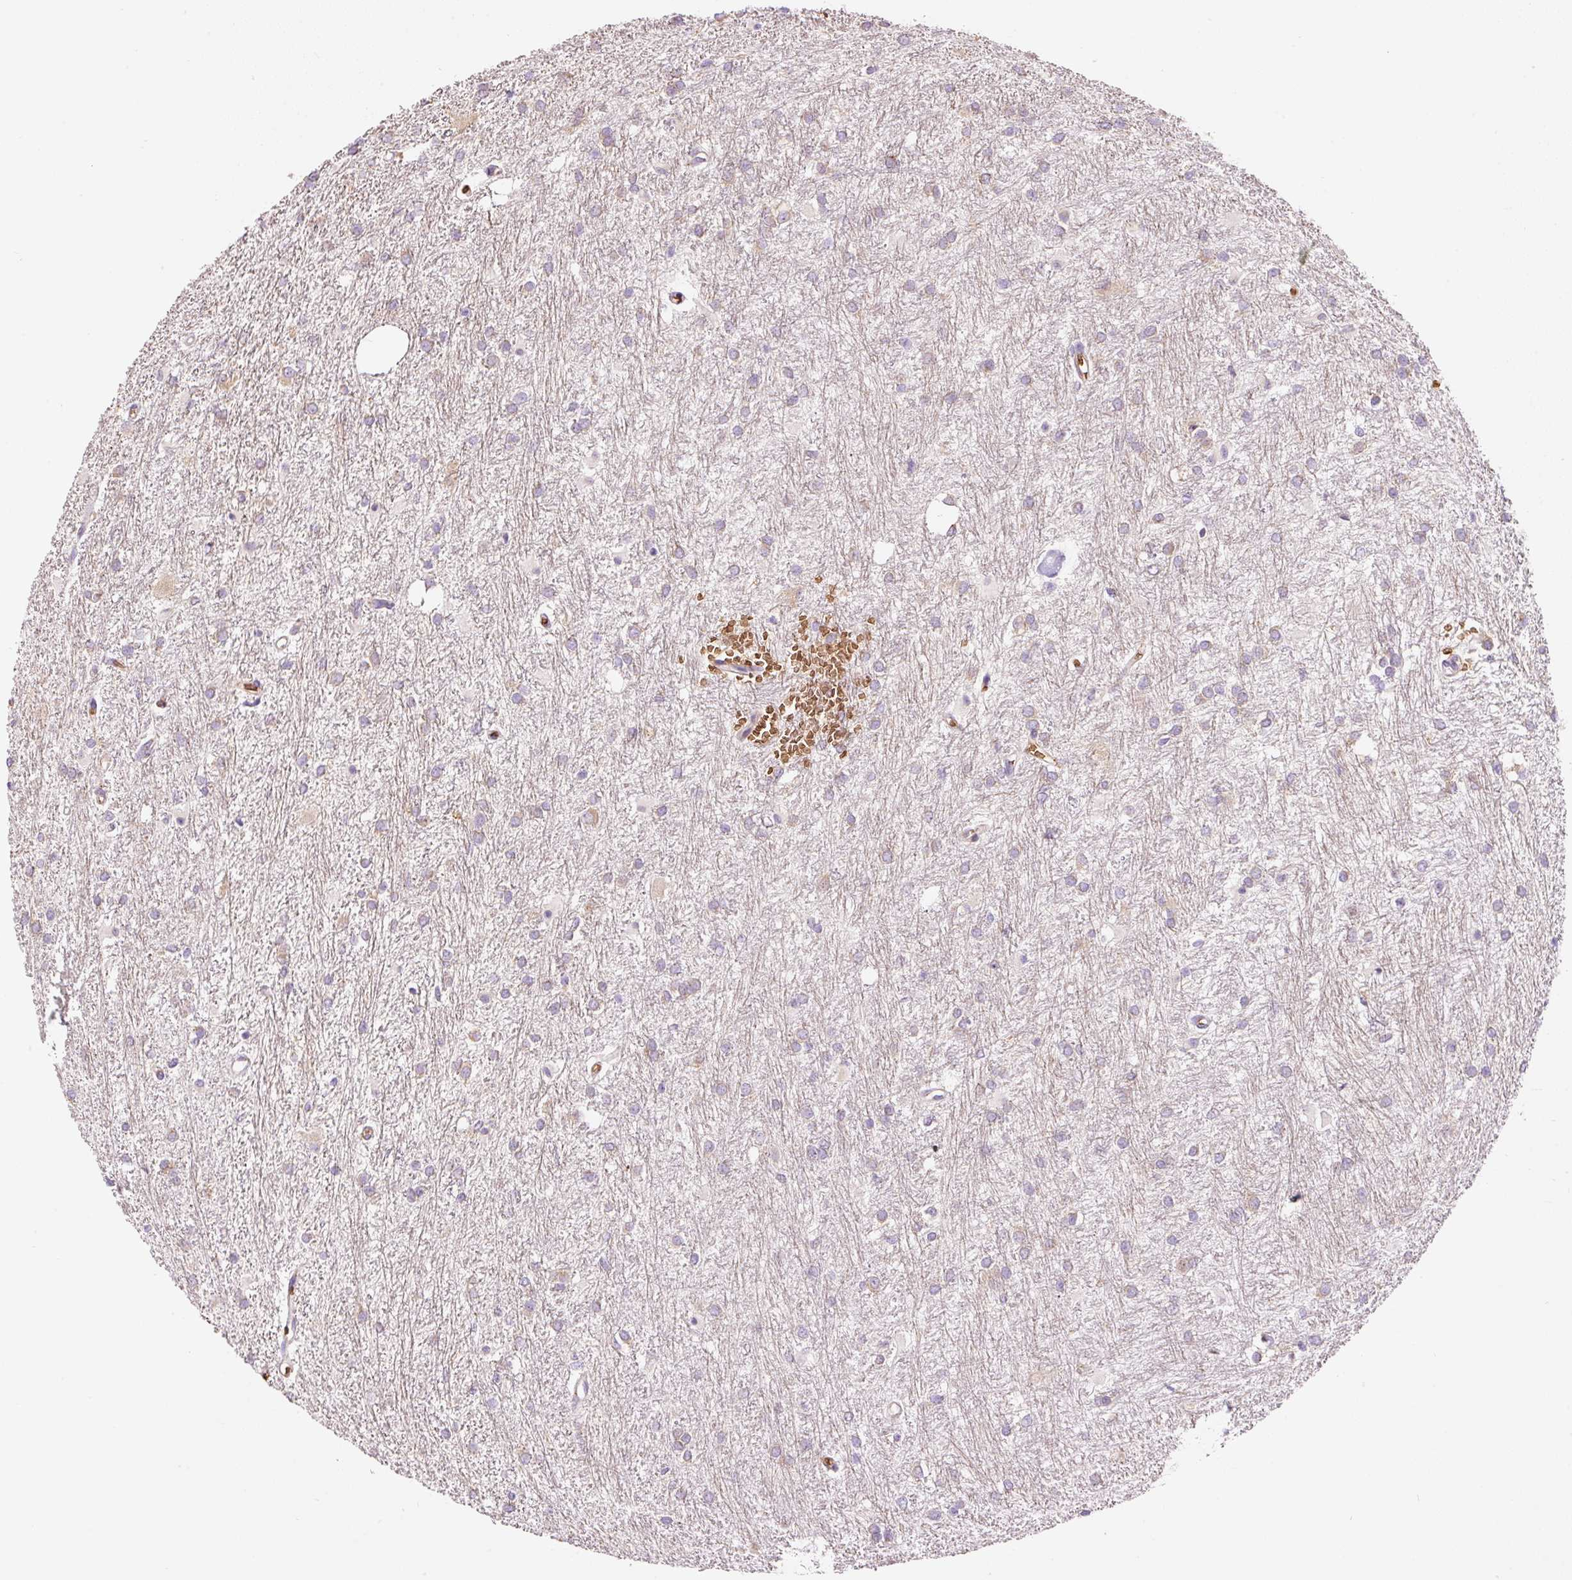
{"staining": {"intensity": "weak", "quantity": "25%-75%", "location": "cytoplasmic/membranous"}, "tissue": "glioma", "cell_type": "Tumor cells", "image_type": "cancer", "snomed": [{"axis": "morphology", "description": "Glioma, malignant, High grade"}, {"axis": "topography", "description": "Brain"}], "caption": "This histopathology image exhibits immunohistochemistry (IHC) staining of human malignant glioma (high-grade), with low weak cytoplasmic/membranous positivity in about 25%-75% of tumor cells.", "gene": "PRRC2A", "patient": {"sex": "female", "age": 50}}